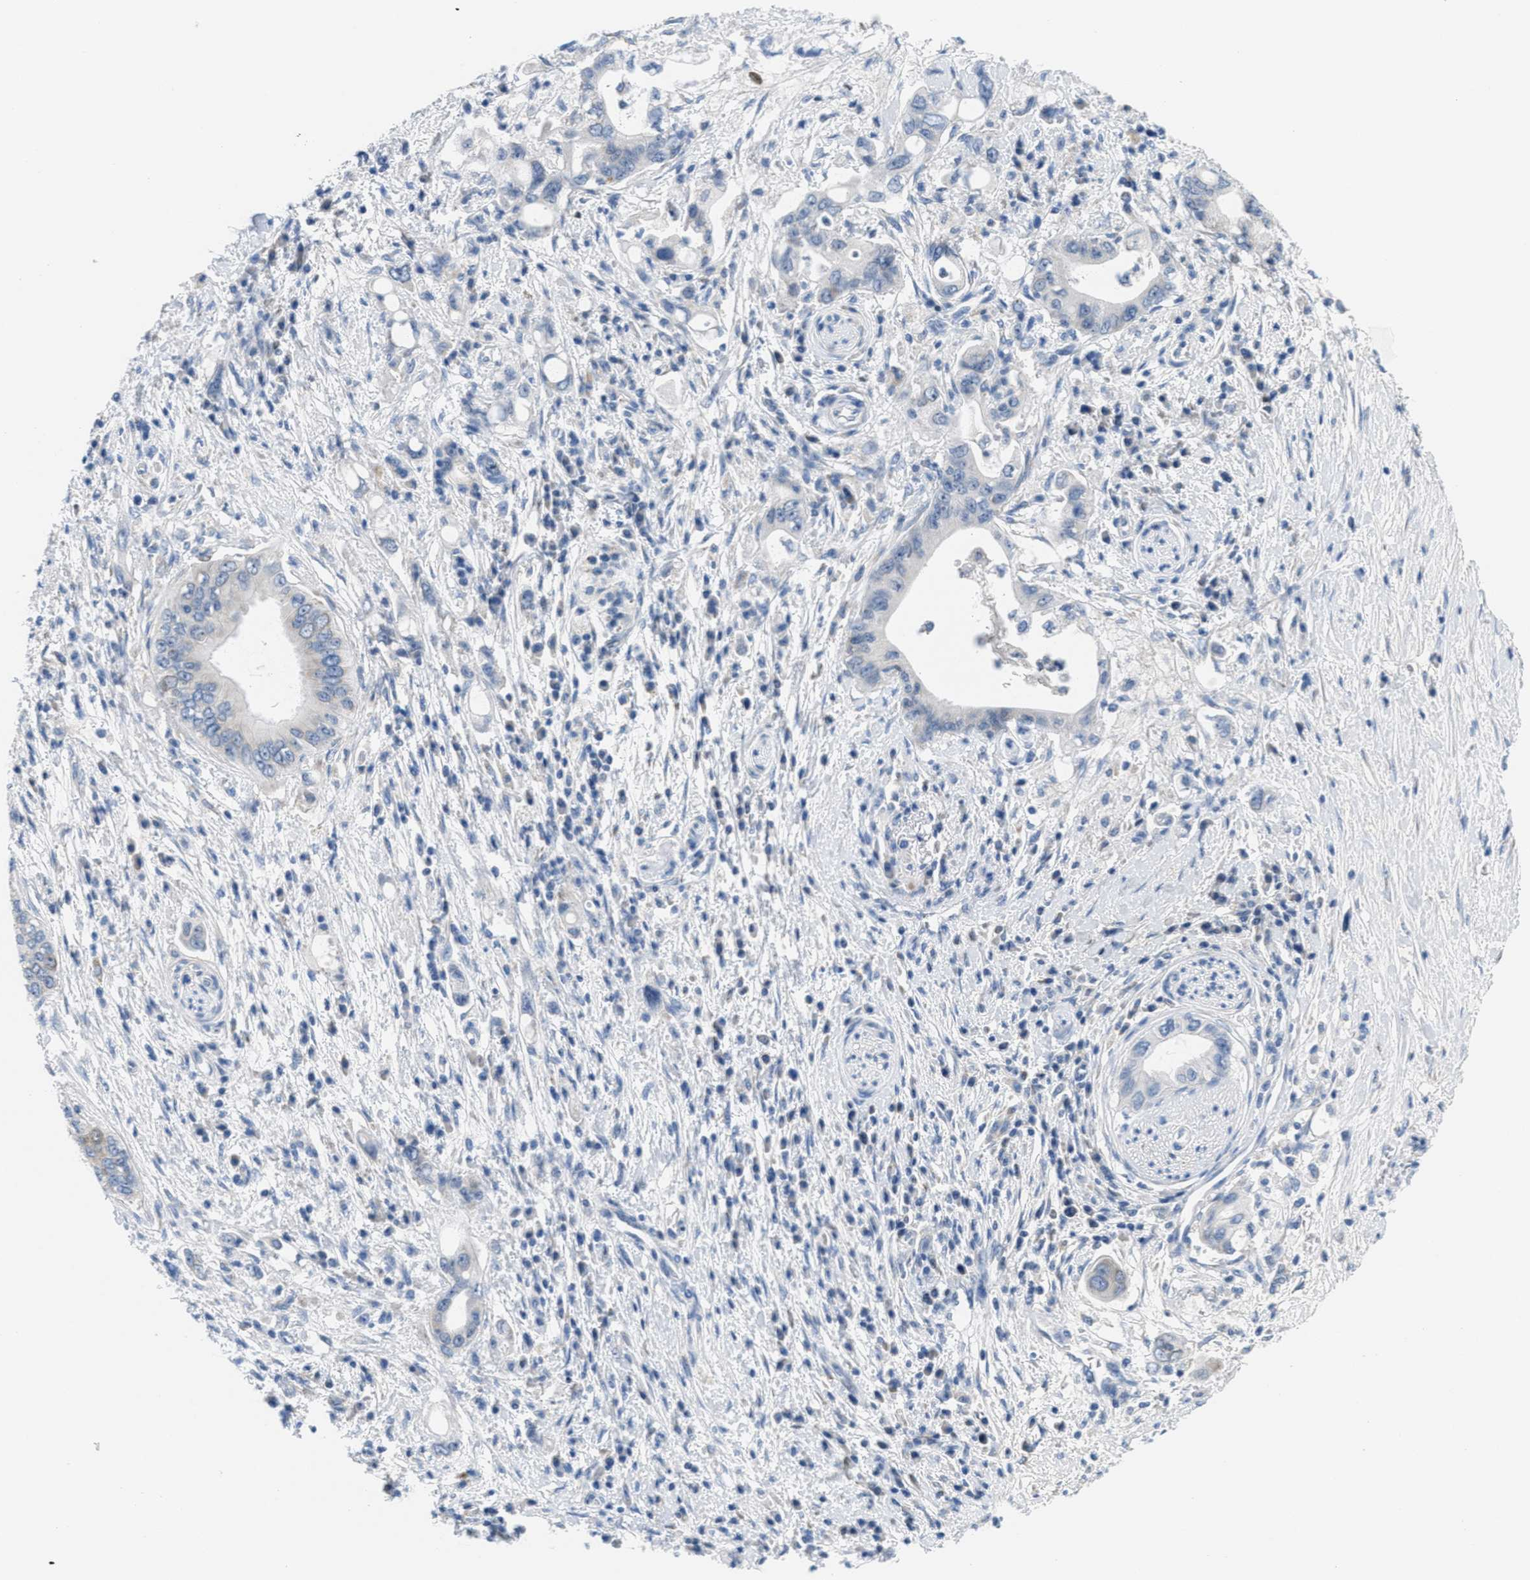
{"staining": {"intensity": "negative", "quantity": "none", "location": "none"}, "tissue": "pancreatic cancer", "cell_type": "Tumor cells", "image_type": "cancer", "snomed": [{"axis": "morphology", "description": "Adenocarcinoma, NOS"}, {"axis": "topography", "description": "Pancreas"}], "caption": "Immunohistochemistry (IHC) of adenocarcinoma (pancreatic) demonstrates no positivity in tumor cells.", "gene": "PTDSS1", "patient": {"sex": "female", "age": 73}}